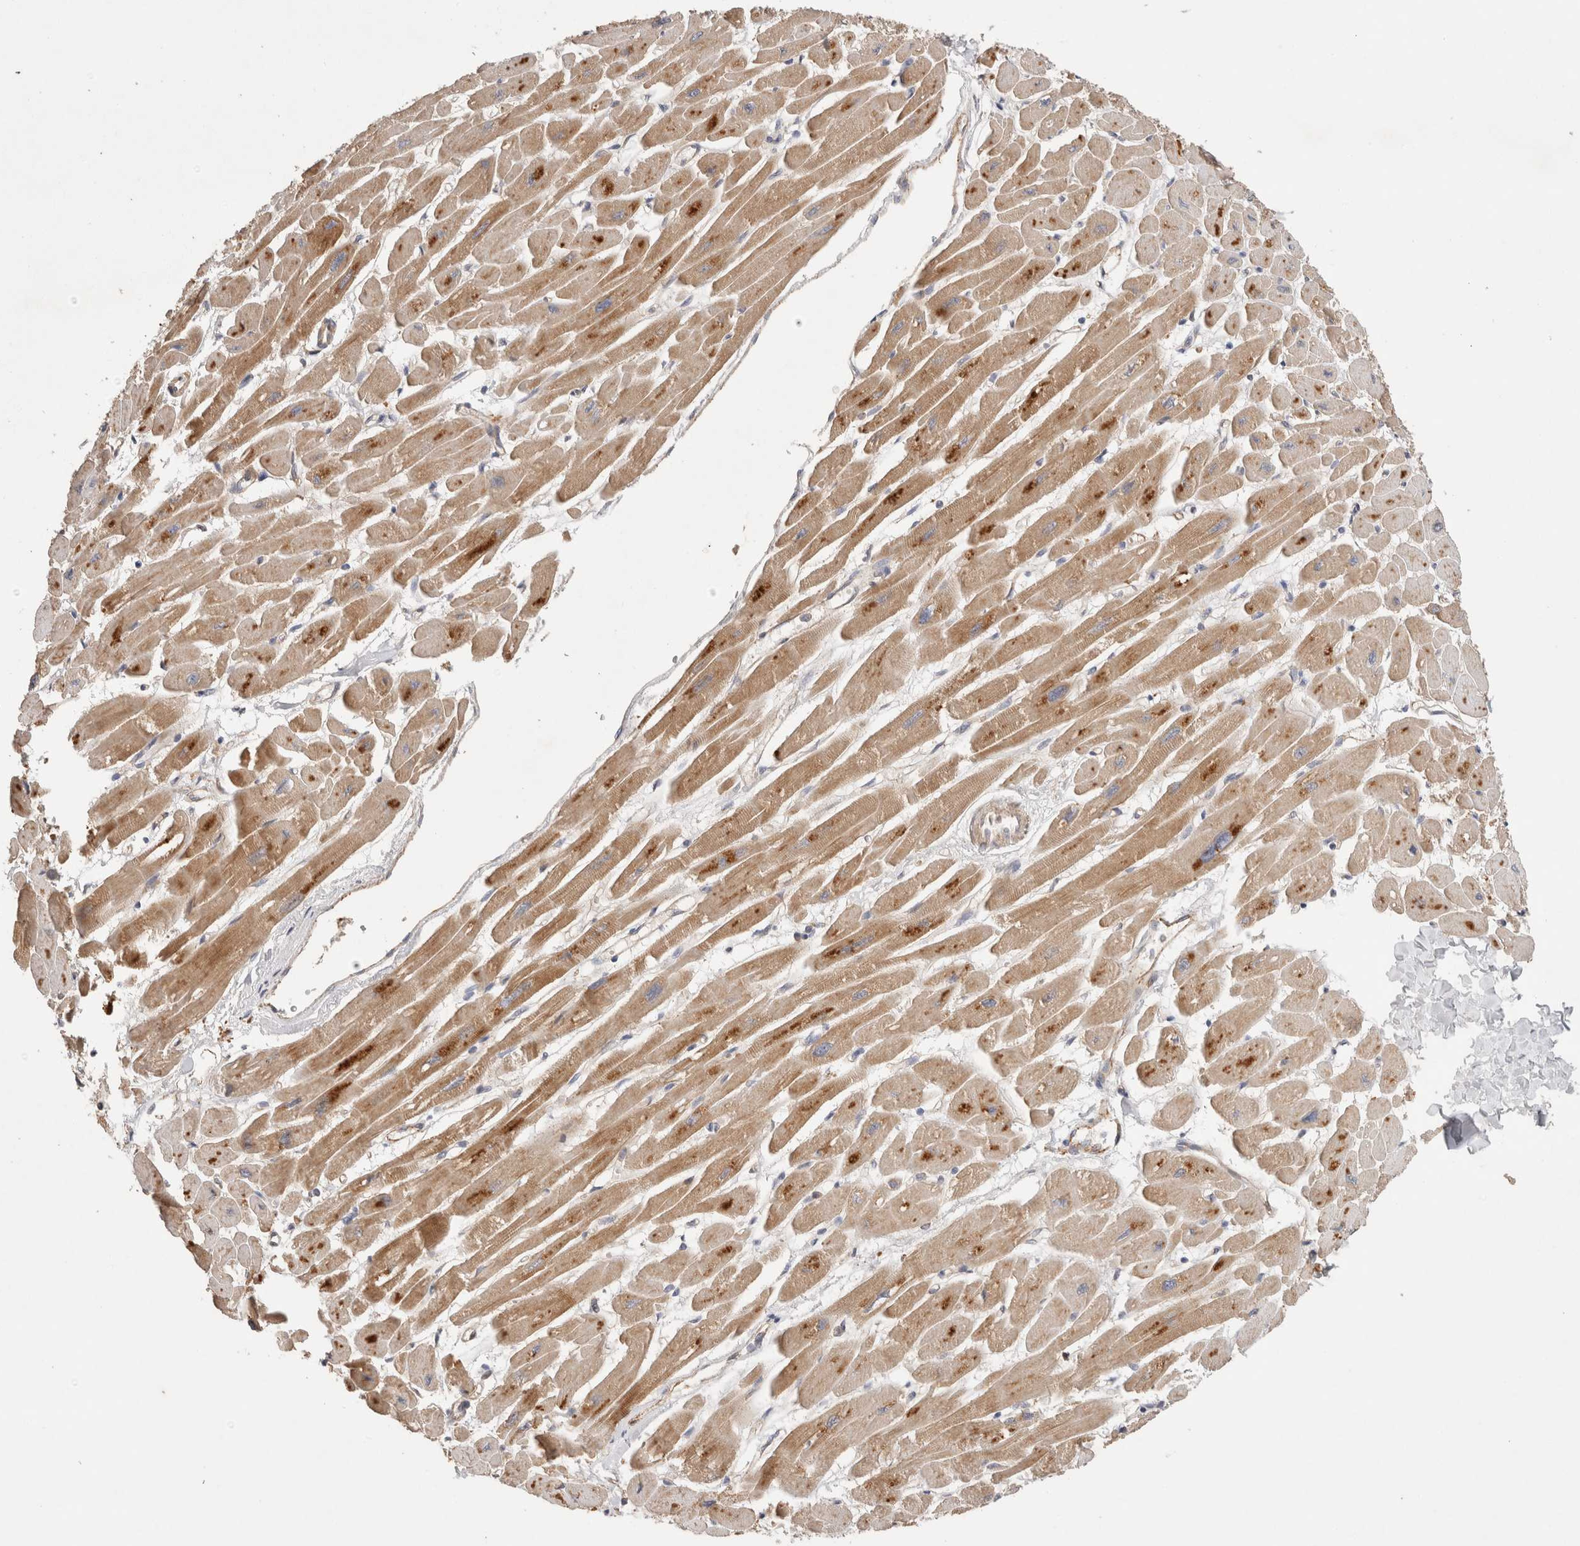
{"staining": {"intensity": "moderate", "quantity": ">75%", "location": "cytoplasmic/membranous"}, "tissue": "heart muscle", "cell_type": "Cardiomyocytes", "image_type": "normal", "snomed": [{"axis": "morphology", "description": "Normal tissue, NOS"}, {"axis": "topography", "description": "Heart"}], "caption": "Unremarkable heart muscle exhibits moderate cytoplasmic/membranous expression in approximately >75% of cardiomyocytes The staining is performed using DAB (3,3'-diaminobenzidine) brown chromogen to label protein expression. The nuclei are counter-stained blue using hematoxylin..", "gene": "C8orf44", "patient": {"sex": "female", "age": 54}}